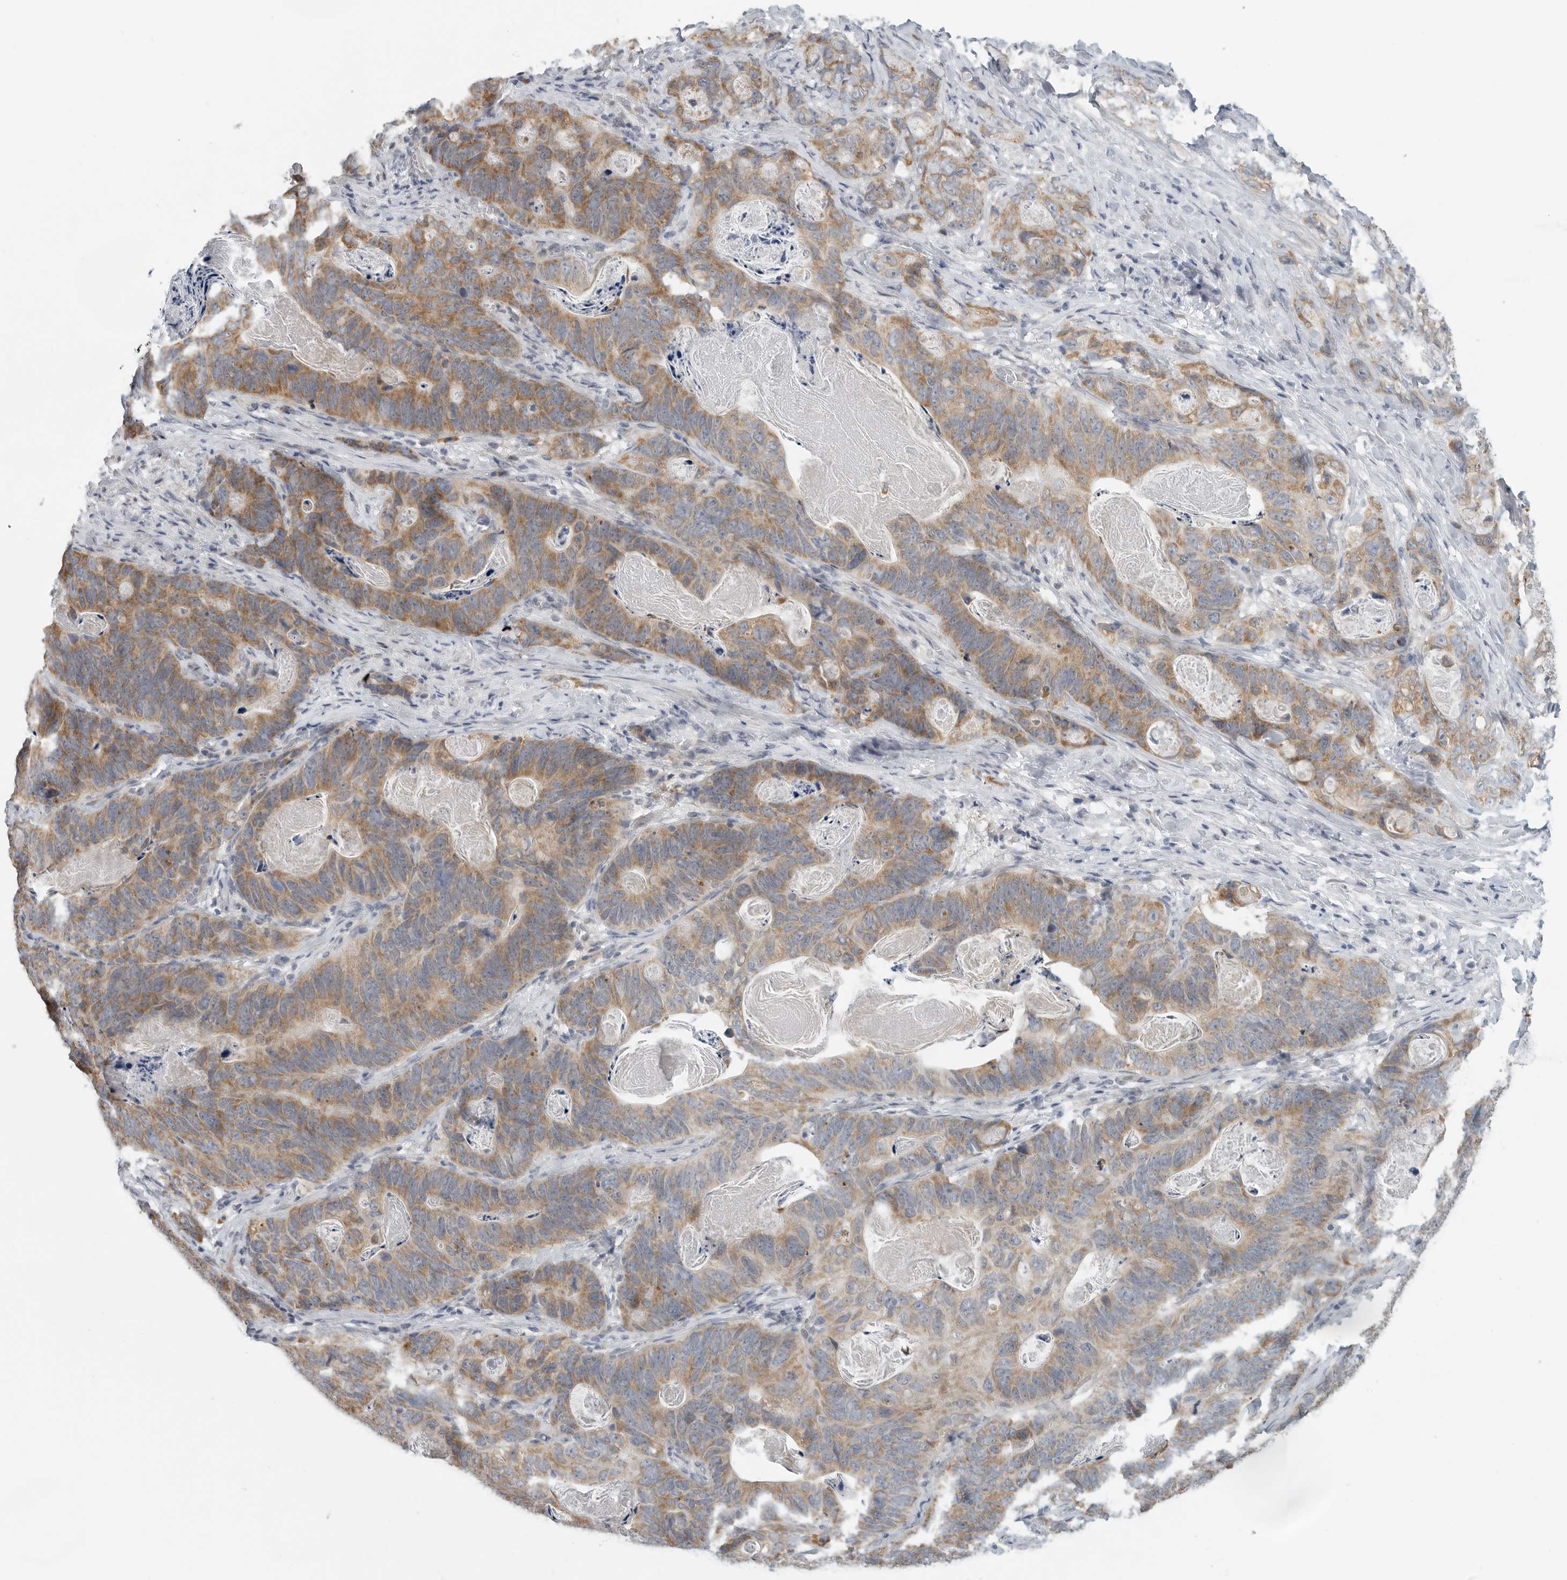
{"staining": {"intensity": "moderate", "quantity": ">75%", "location": "cytoplasmic/membranous"}, "tissue": "stomach cancer", "cell_type": "Tumor cells", "image_type": "cancer", "snomed": [{"axis": "morphology", "description": "Normal tissue, NOS"}, {"axis": "morphology", "description": "Adenocarcinoma, NOS"}, {"axis": "topography", "description": "Stomach"}], "caption": "Stomach adenocarcinoma stained with DAB immunohistochemistry shows medium levels of moderate cytoplasmic/membranous expression in approximately >75% of tumor cells. (brown staining indicates protein expression, while blue staining denotes nuclei).", "gene": "IL12RB2", "patient": {"sex": "female", "age": 89}}